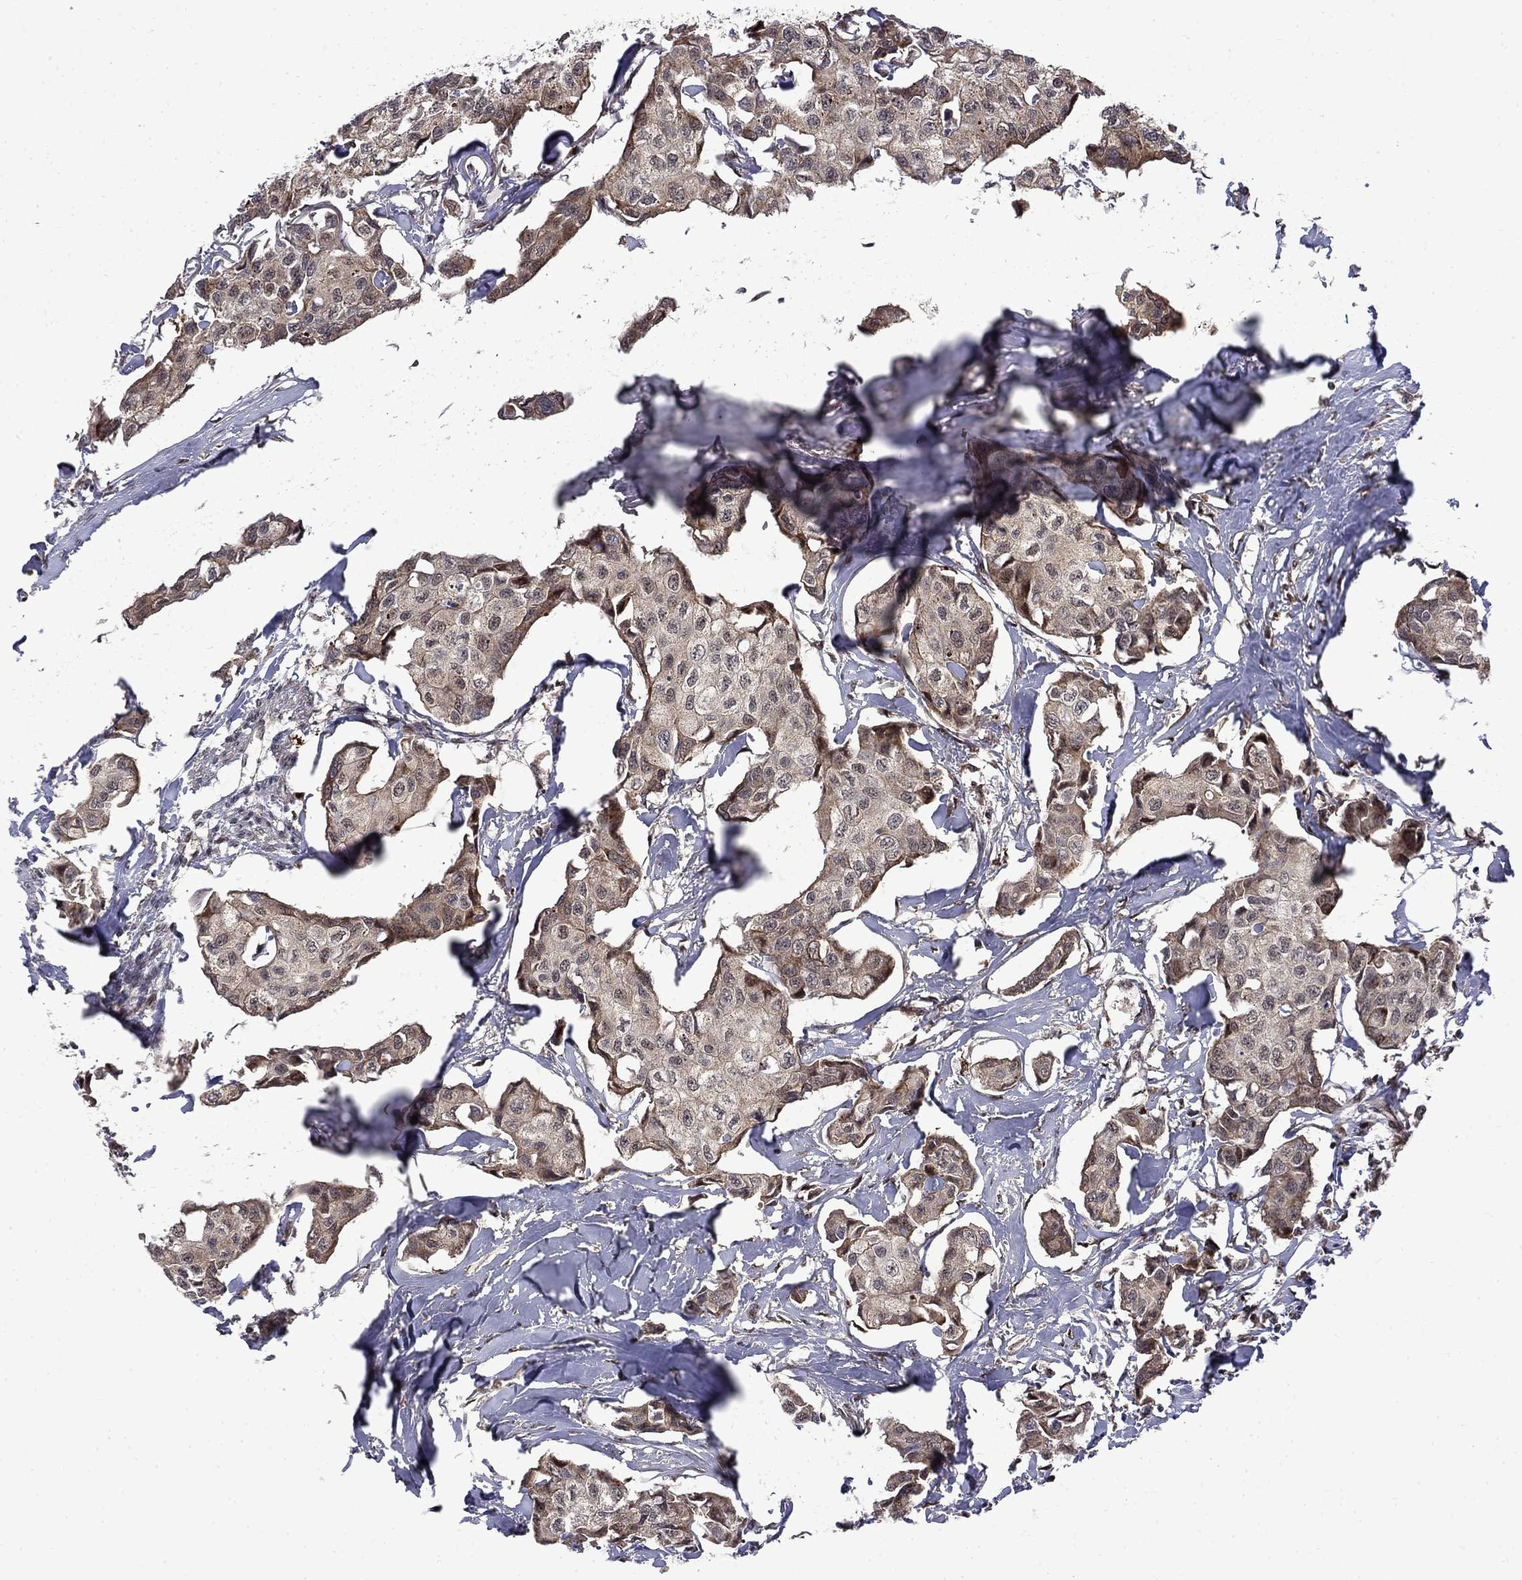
{"staining": {"intensity": "weak", "quantity": ">75%", "location": "cytoplasmic/membranous"}, "tissue": "breast cancer", "cell_type": "Tumor cells", "image_type": "cancer", "snomed": [{"axis": "morphology", "description": "Duct carcinoma"}, {"axis": "topography", "description": "Breast"}], "caption": "This image reveals immunohistochemistry (IHC) staining of breast infiltrating ductal carcinoma, with low weak cytoplasmic/membranous staining in about >75% of tumor cells.", "gene": "KPNA3", "patient": {"sex": "female", "age": 80}}